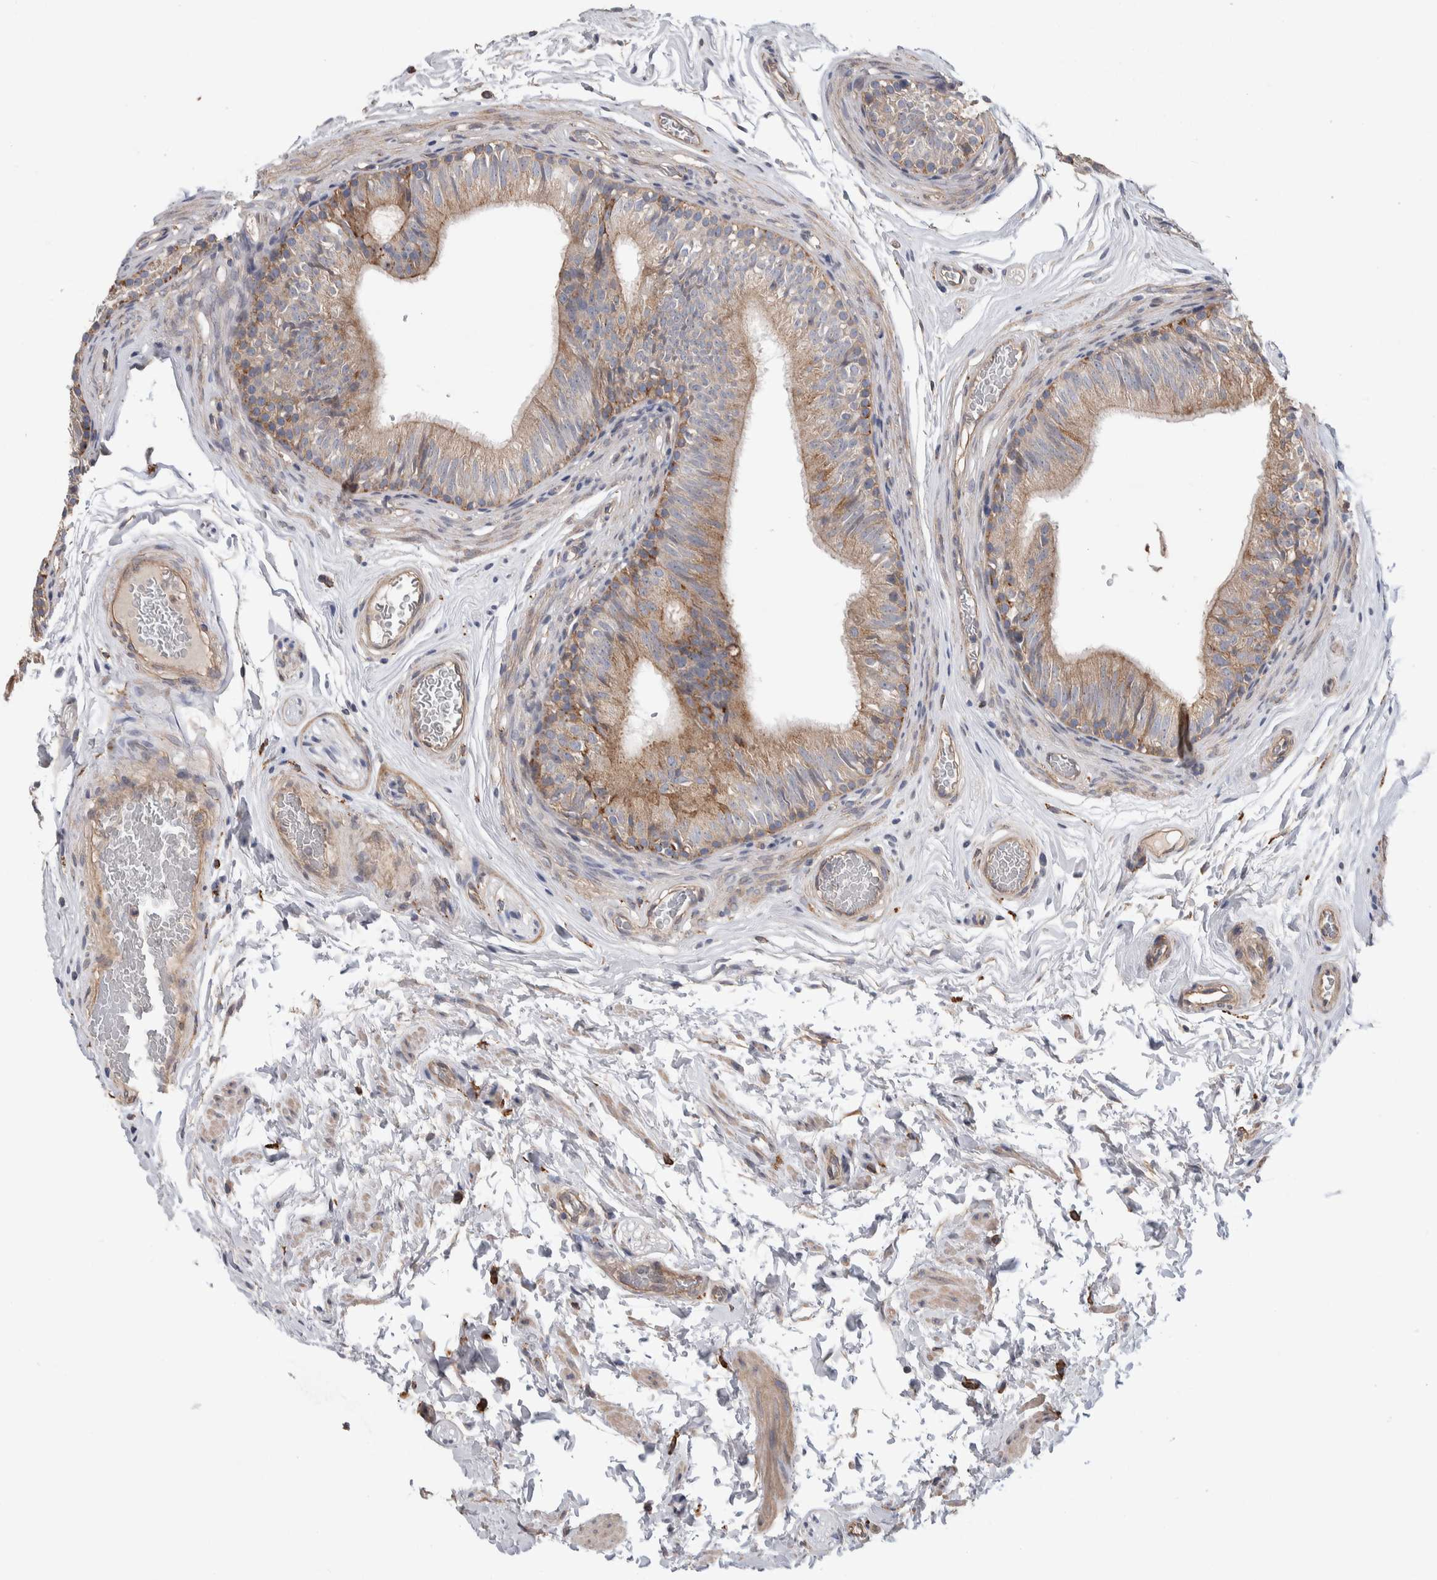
{"staining": {"intensity": "weak", "quantity": "<25%", "location": "cytoplasmic/membranous"}, "tissue": "epididymis", "cell_type": "Glandular cells", "image_type": "normal", "snomed": [{"axis": "morphology", "description": "Normal tissue, NOS"}, {"axis": "topography", "description": "Epididymis"}], "caption": "High magnification brightfield microscopy of benign epididymis stained with DAB (3,3'-diaminobenzidine) (brown) and counterstained with hematoxylin (blue): glandular cells show no significant expression. (DAB IHC with hematoxylin counter stain).", "gene": "GCNA", "patient": {"sex": "male", "age": 36}}